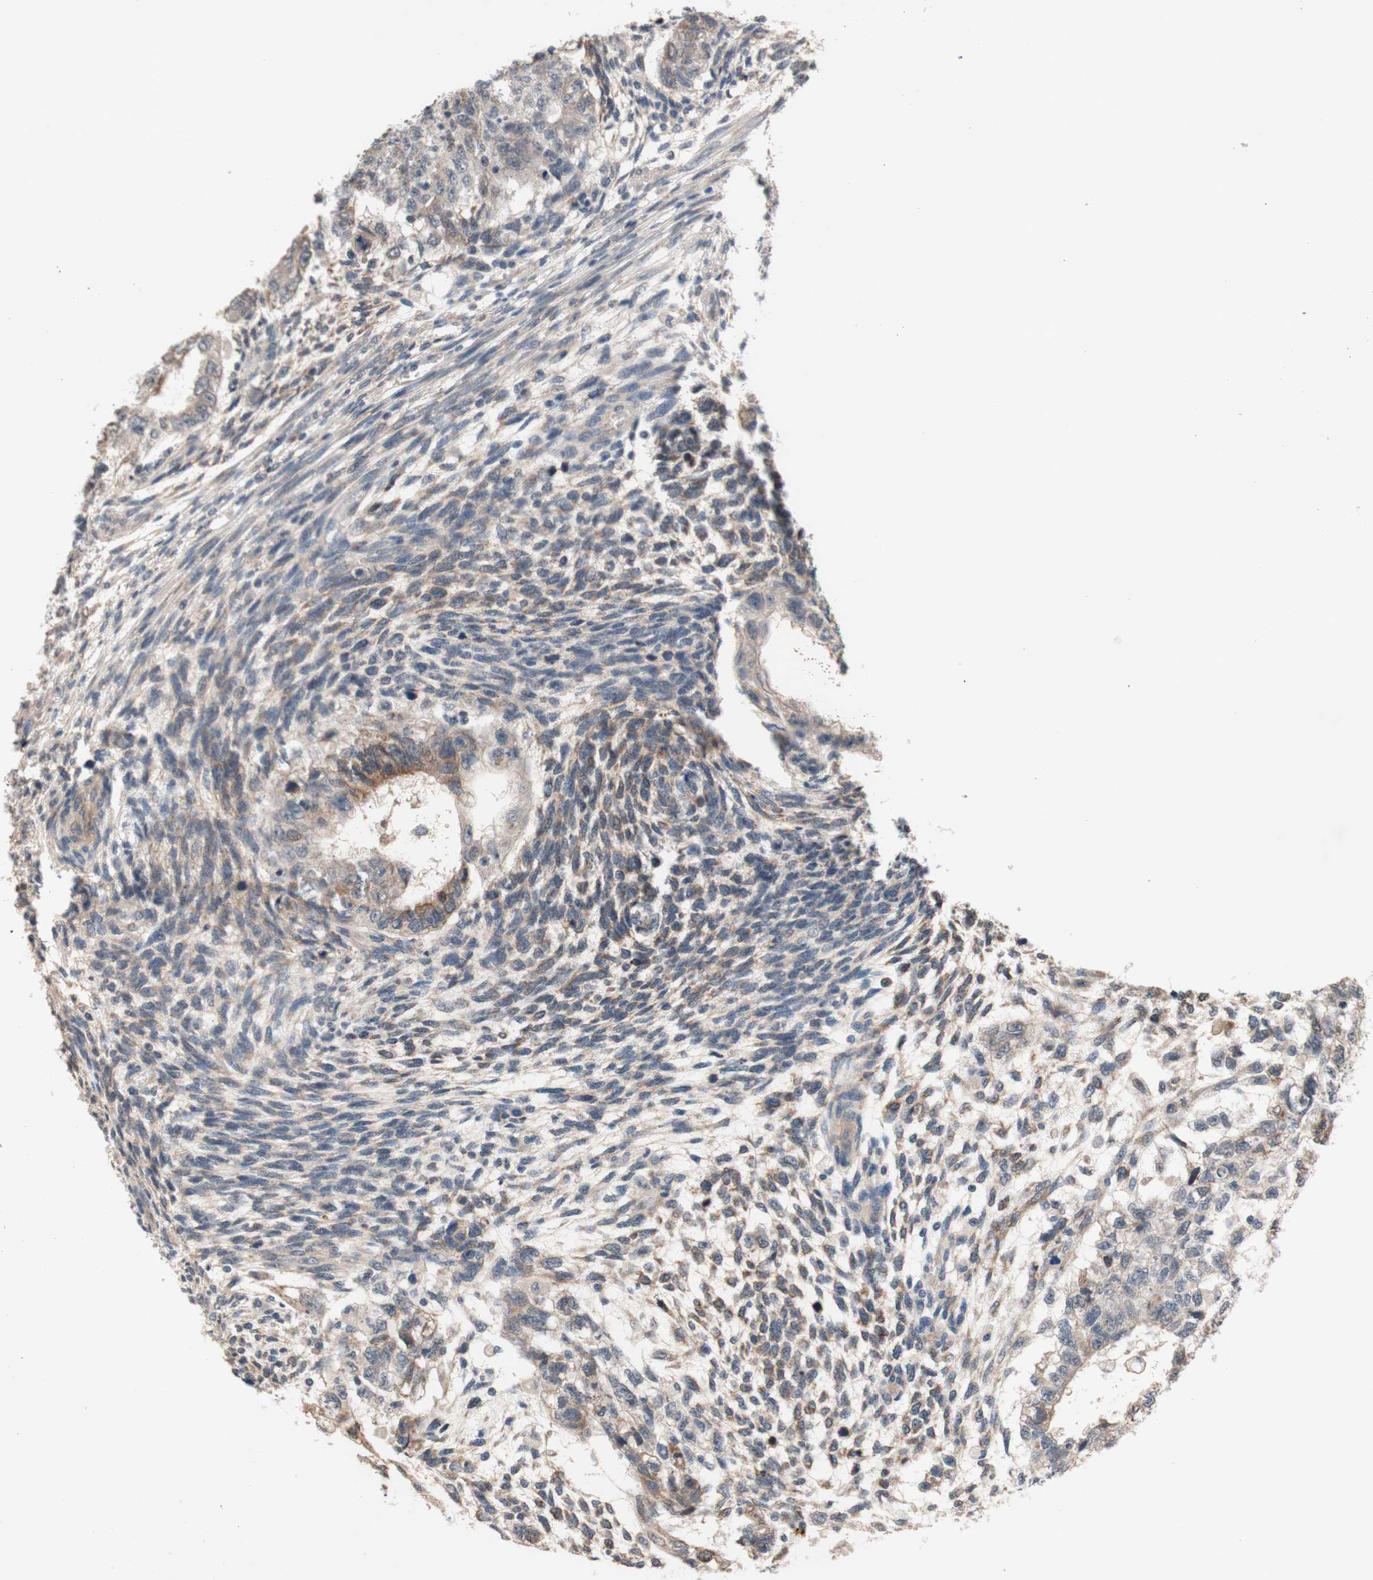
{"staining": {"intensity": "weak", "quantity": ">75%", "location": "cytoplasmic/membranous"}, "tissue": "testis cancer", "cell_type": "Tumor cells", "image_type": "cancer", "snomed": [{"axis": "morphology", "description": "Normal tissue, NOS"}, {"axis": "morphology", "description": "Carcinoma, Embryonal, NOS"}, {"axis": "topography", "description": "Testis"}], "caption": "About >75% of tumor cells in human testis cancer (embryonal carcinoma) exhibit weak cytoplasmic/membranous protein positivity as visualized by brown immunohistochemical staining.", "gene": "CD55", "patient": {"sex": "male", "age": 36}}